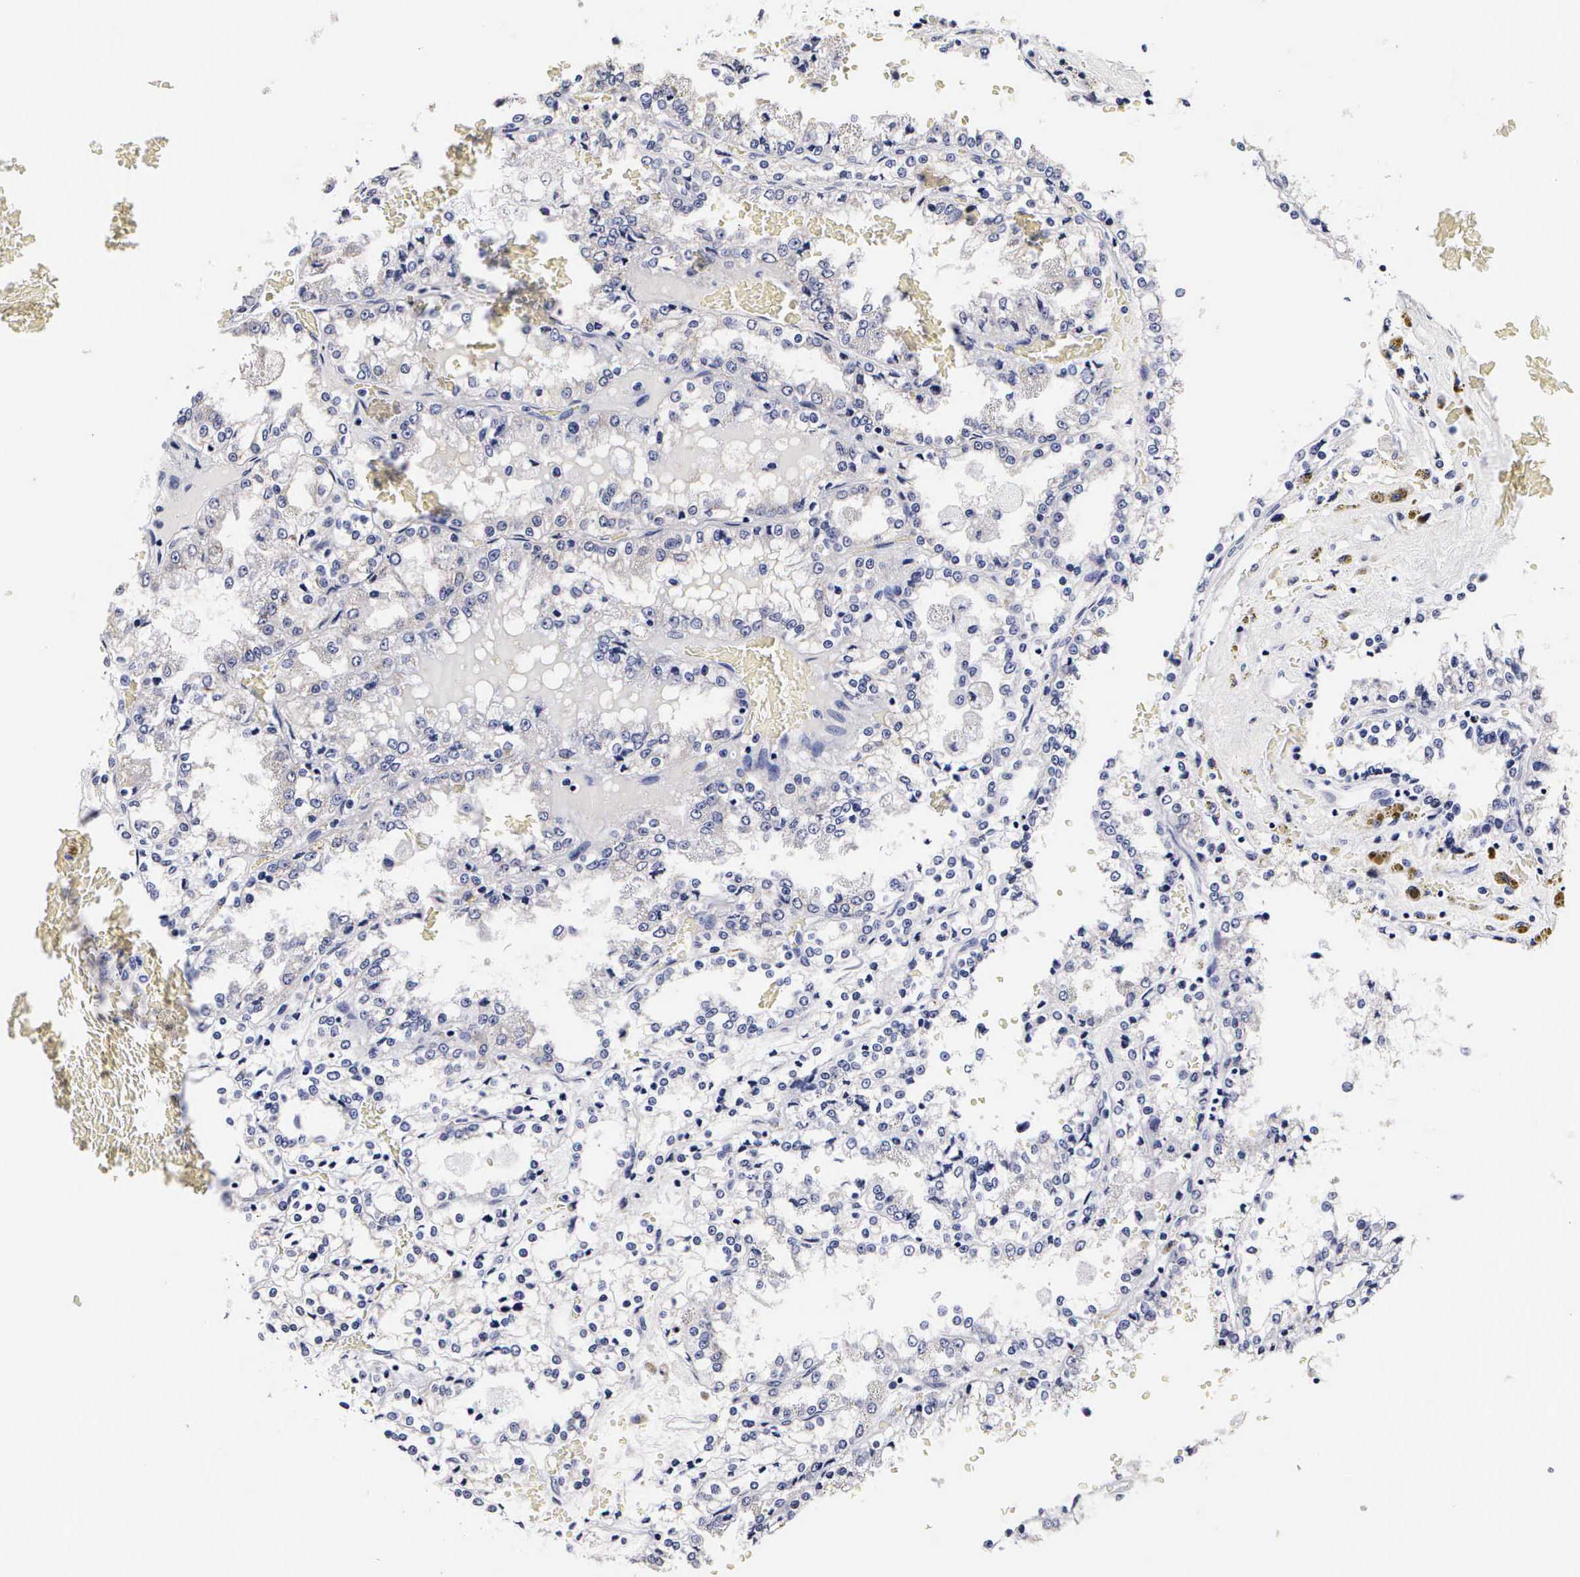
{"staining": {"intensity": "negative", "quantity": "none", "location": "none"}, "tissue": "renal cancer", "cell_type": "Tumor cells", "image_type": "cancer", "snomed": [{"axis": "morphology", "description": "Adenocarcinoma, NOS"}, {"axis": "topography", "description": "Kidney"}], "caption": "An immunohistochemistry (IHC) micrograph of renal adenocarcinoma is shown. There is no staining in tumor cells of renal adenocarcinoma. The staining was performed using DAB to visualize the protein expression in brown, while the nuclei were stained in blue with hematoxylin (Magnification: 20x).", "gene": "RNASE6", "patient": {"sex": "female", "age": 56}}